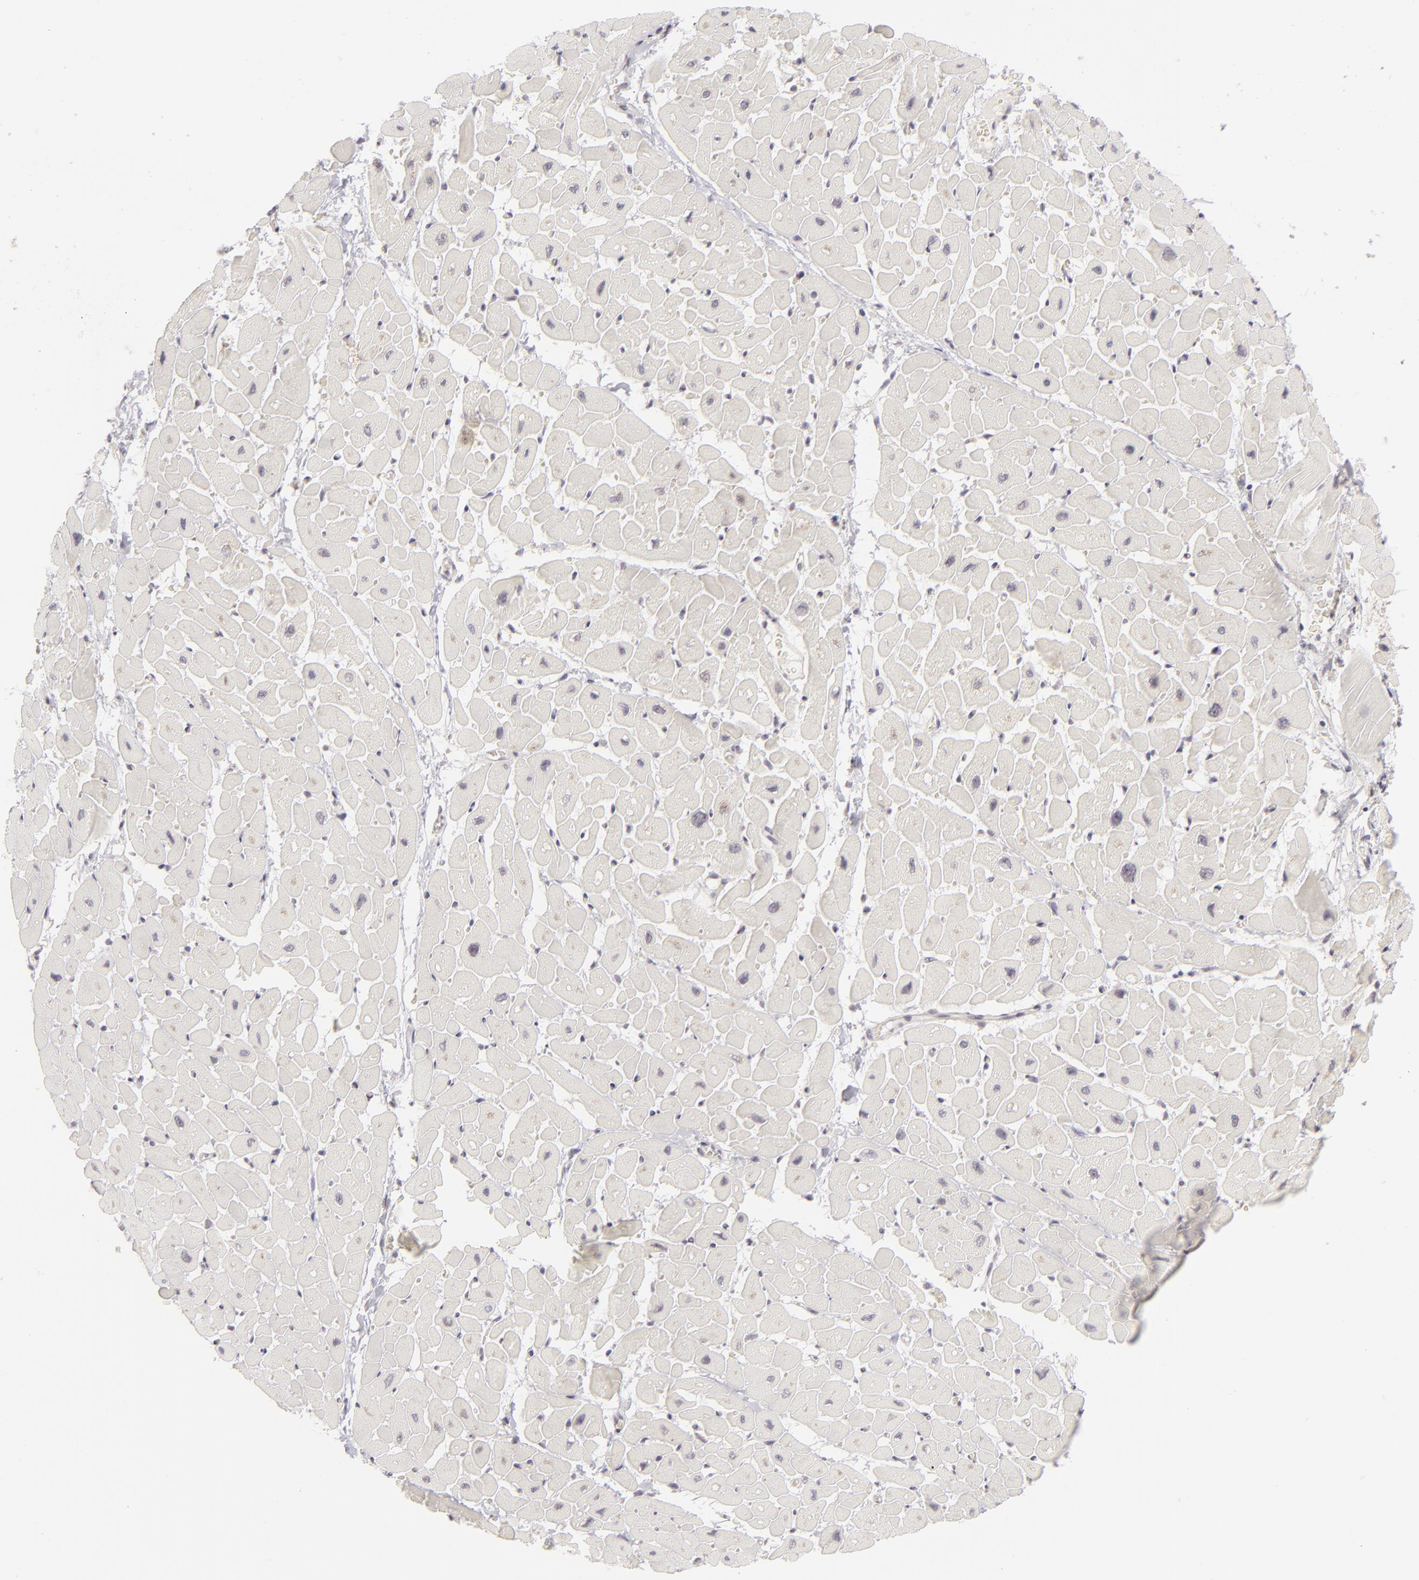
{"staining": {"intensity": "negative", "quantity": "none", "location": "none"}, "tissue": "heart muscle", "cell_type": "Cardiomyocytes", "image_type": "normal", "snomed": [{"axis": "morphology", "description": "Normal tissue, NOS"}, {"axis": "topography", "description": "Heart"}], "caption": "High magnification brightfield microscopy of normal heart muscle stained with DAB (brown) and counterstained with hematoxylin (blue): cardiomyocytes show no significant expression.", "gene": "DLG3", "patient": {"sex": "male", "age": 45}}